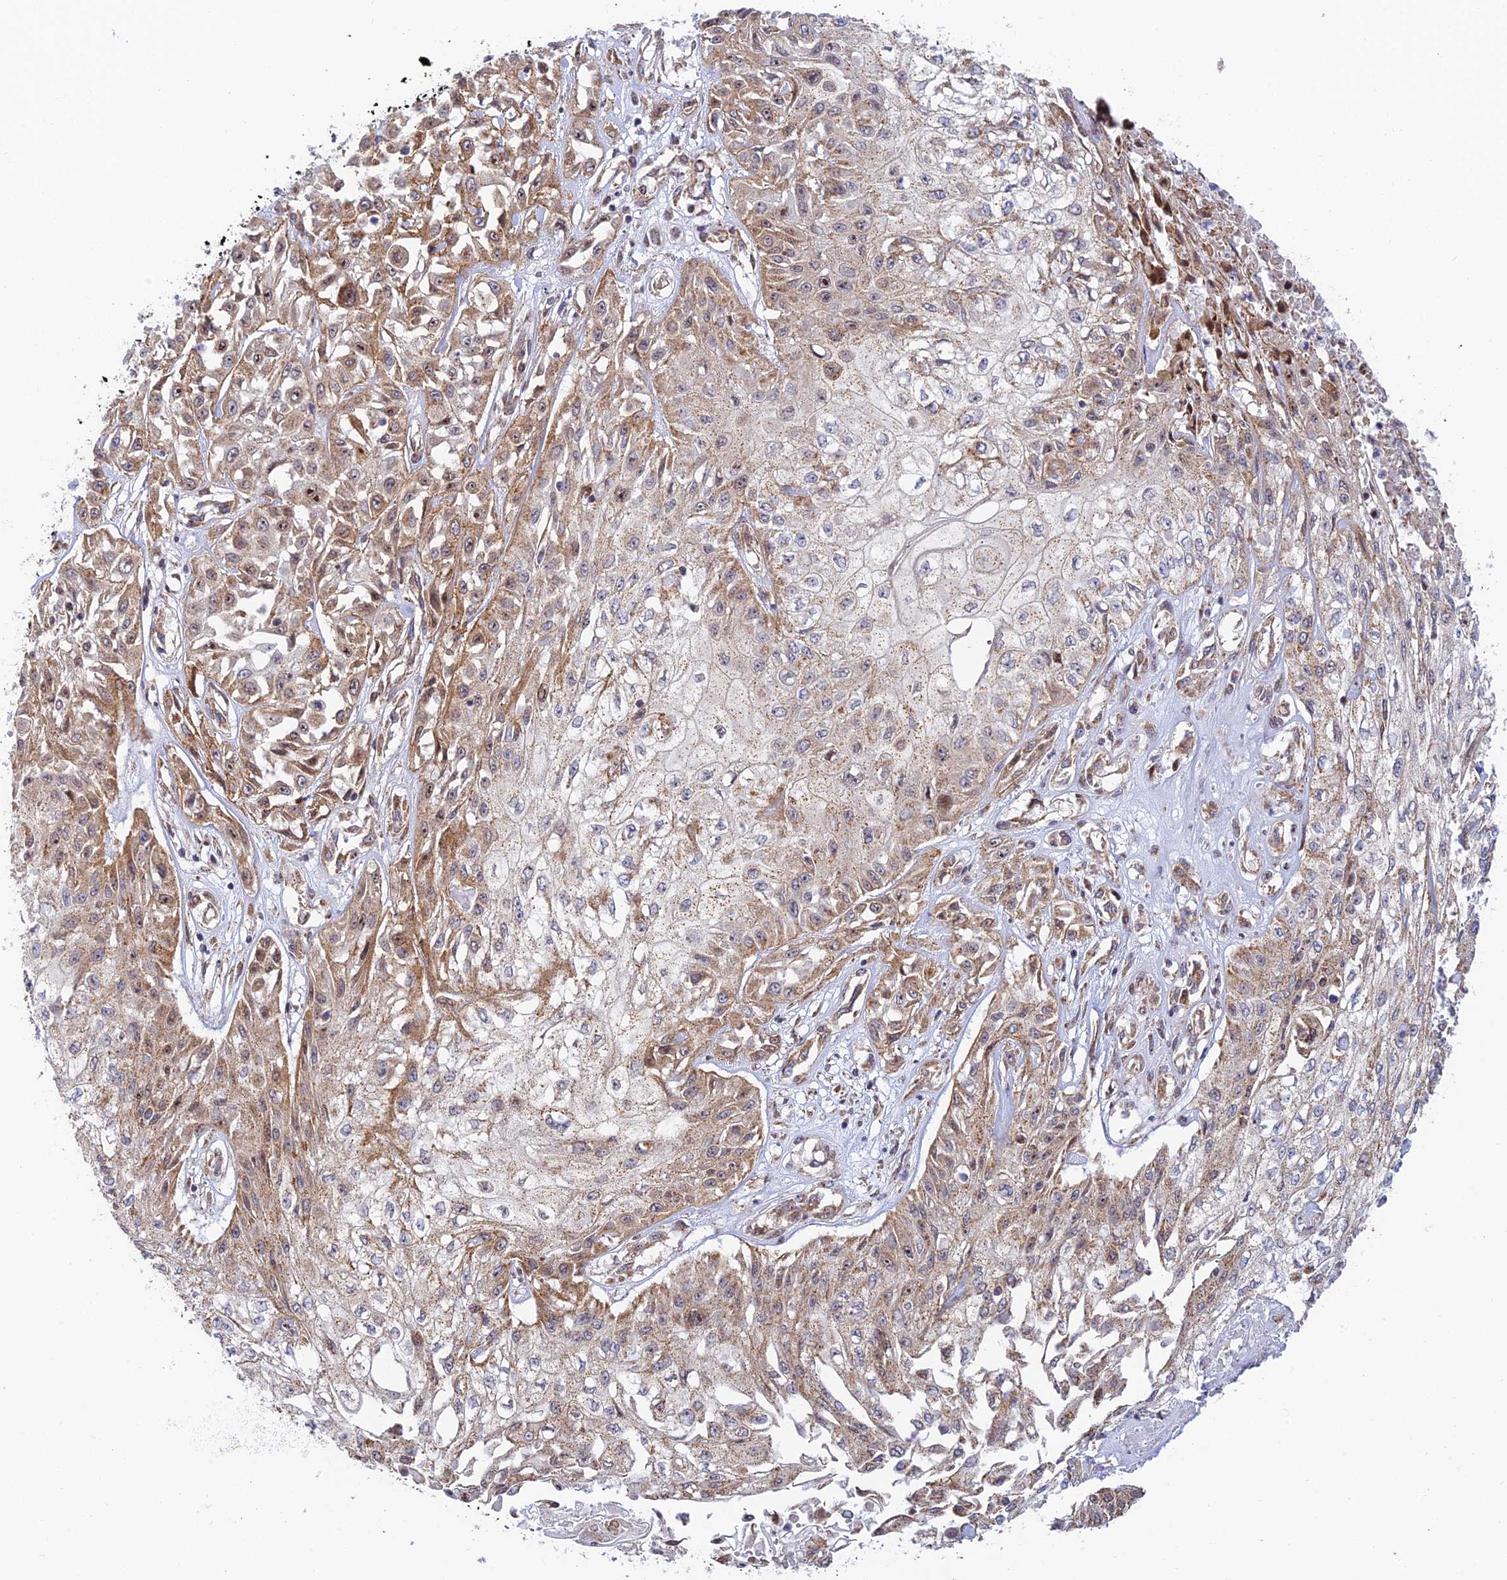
{"staining": {"intensity": "moderate", "quantity": "25%-75%", "location": "cytoplasmic/membranous"}, "tissue": "skin cancer", "cell_type": "Tumor cells", "image_type": "cancer", "snomed": [{"axis": "morphology", "description": "Squamous cell carcinoma, NOS"}, {"axis": "morphology", "description": "Squamous cell carcinoma, metastatic, NOS"}, {"axis": "topography", "description": "Skin"}, {"axis": "topography", "description": "Lymph node"}], "caption": "Skin cancer stained for a protein (brown) reveals moderate cytoplasmic/membranous positive expression in about 25%-75% of tumor cells.", "gene": "HOOK2", "patient": {"sex": "male", "age": 75}}